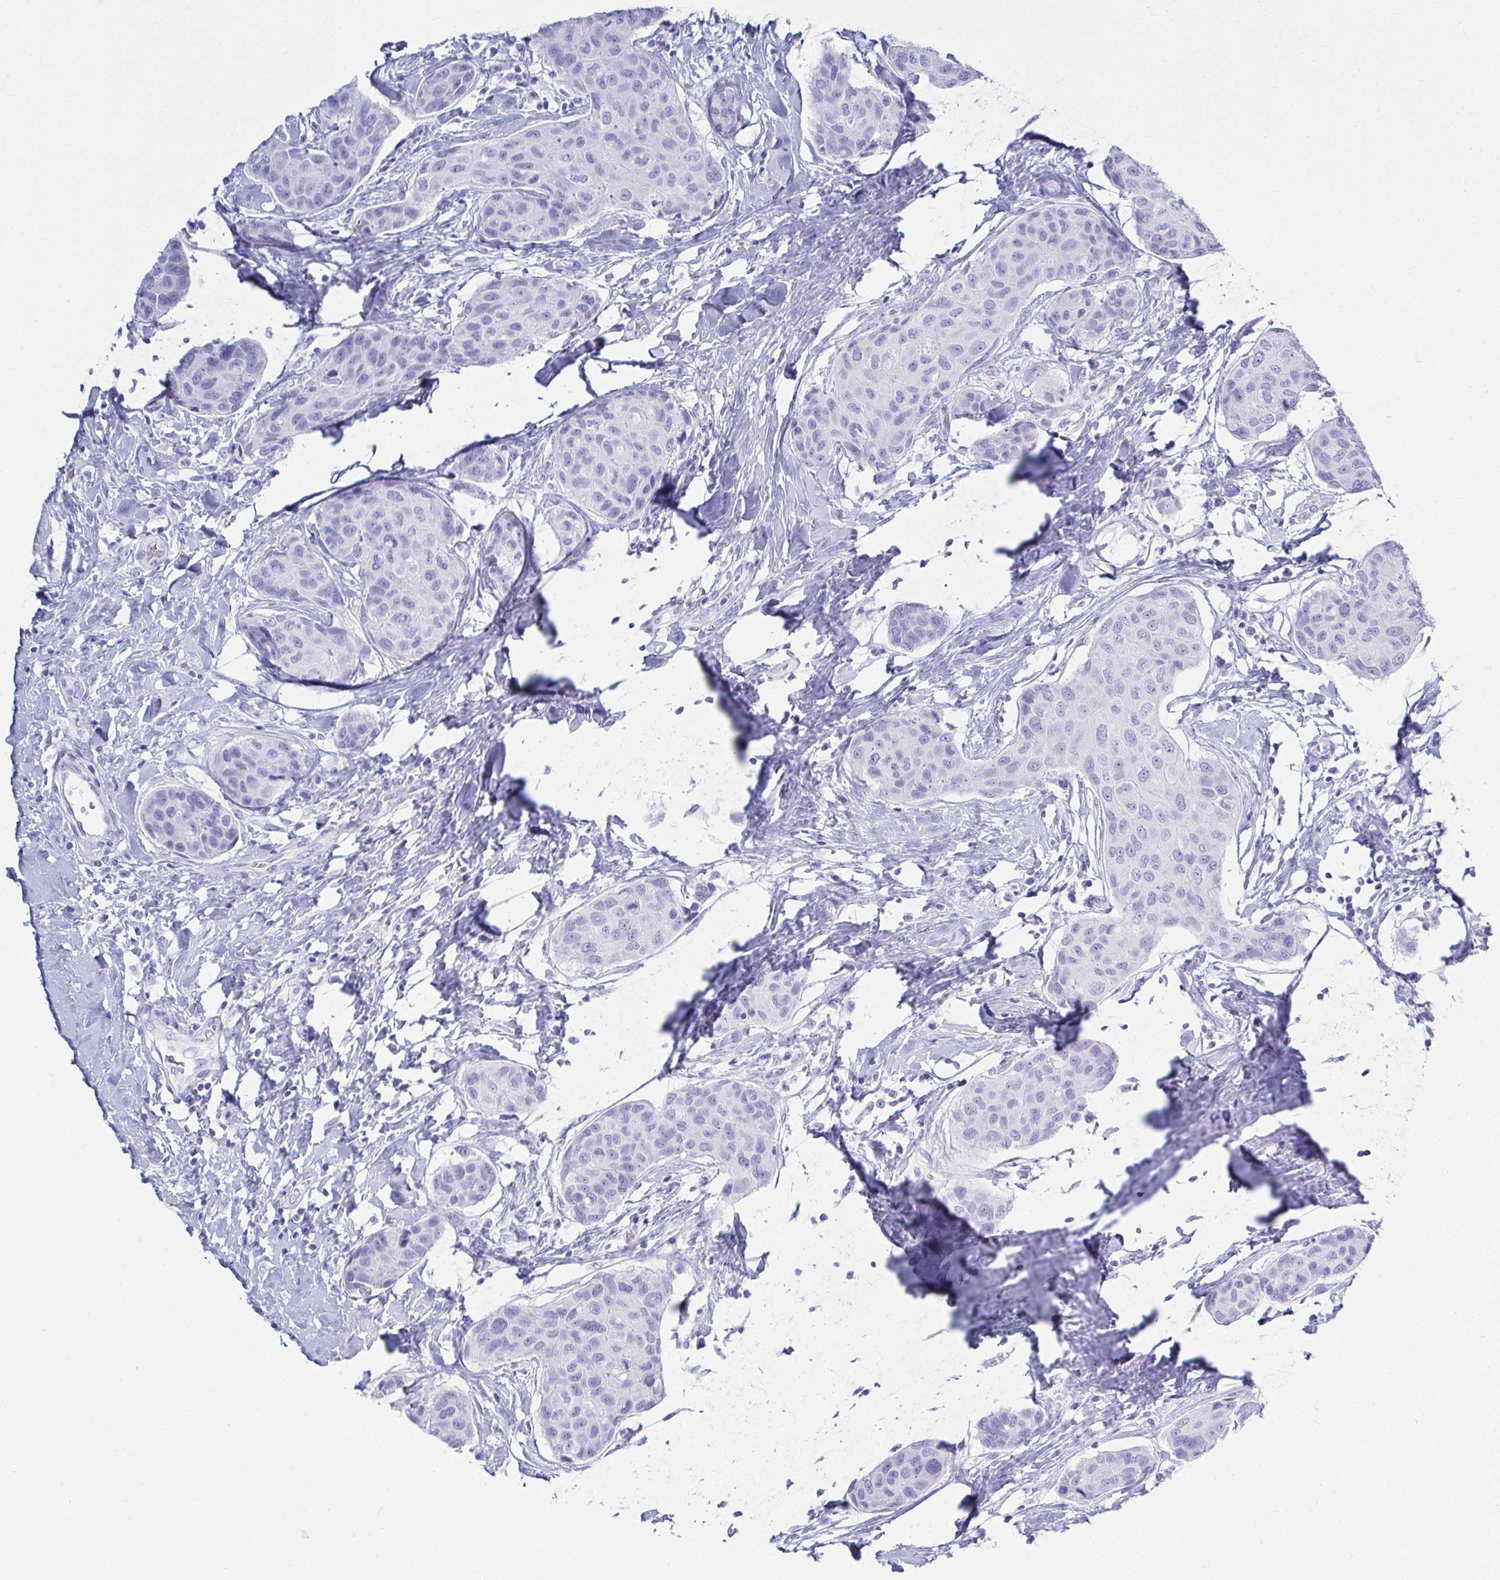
{"staining": {"intensity": "negative", "quantity": "none", "location": "none"}, "tissue": "breast cancer", "cell_type": "Tumor cells", "image_type": "cancer", "snomed": [{"axis": "morphology", "description": "Duct carcinoma"}, {"axis": "topography", "description": "Breast"}], "caption": "This is an IHC micrograph of infiltrating ductal carcinoma (breast). There is no positivity in tumor cells.", "gene": "ATP4B", "patient": {"sex": "female", "age": 80}}